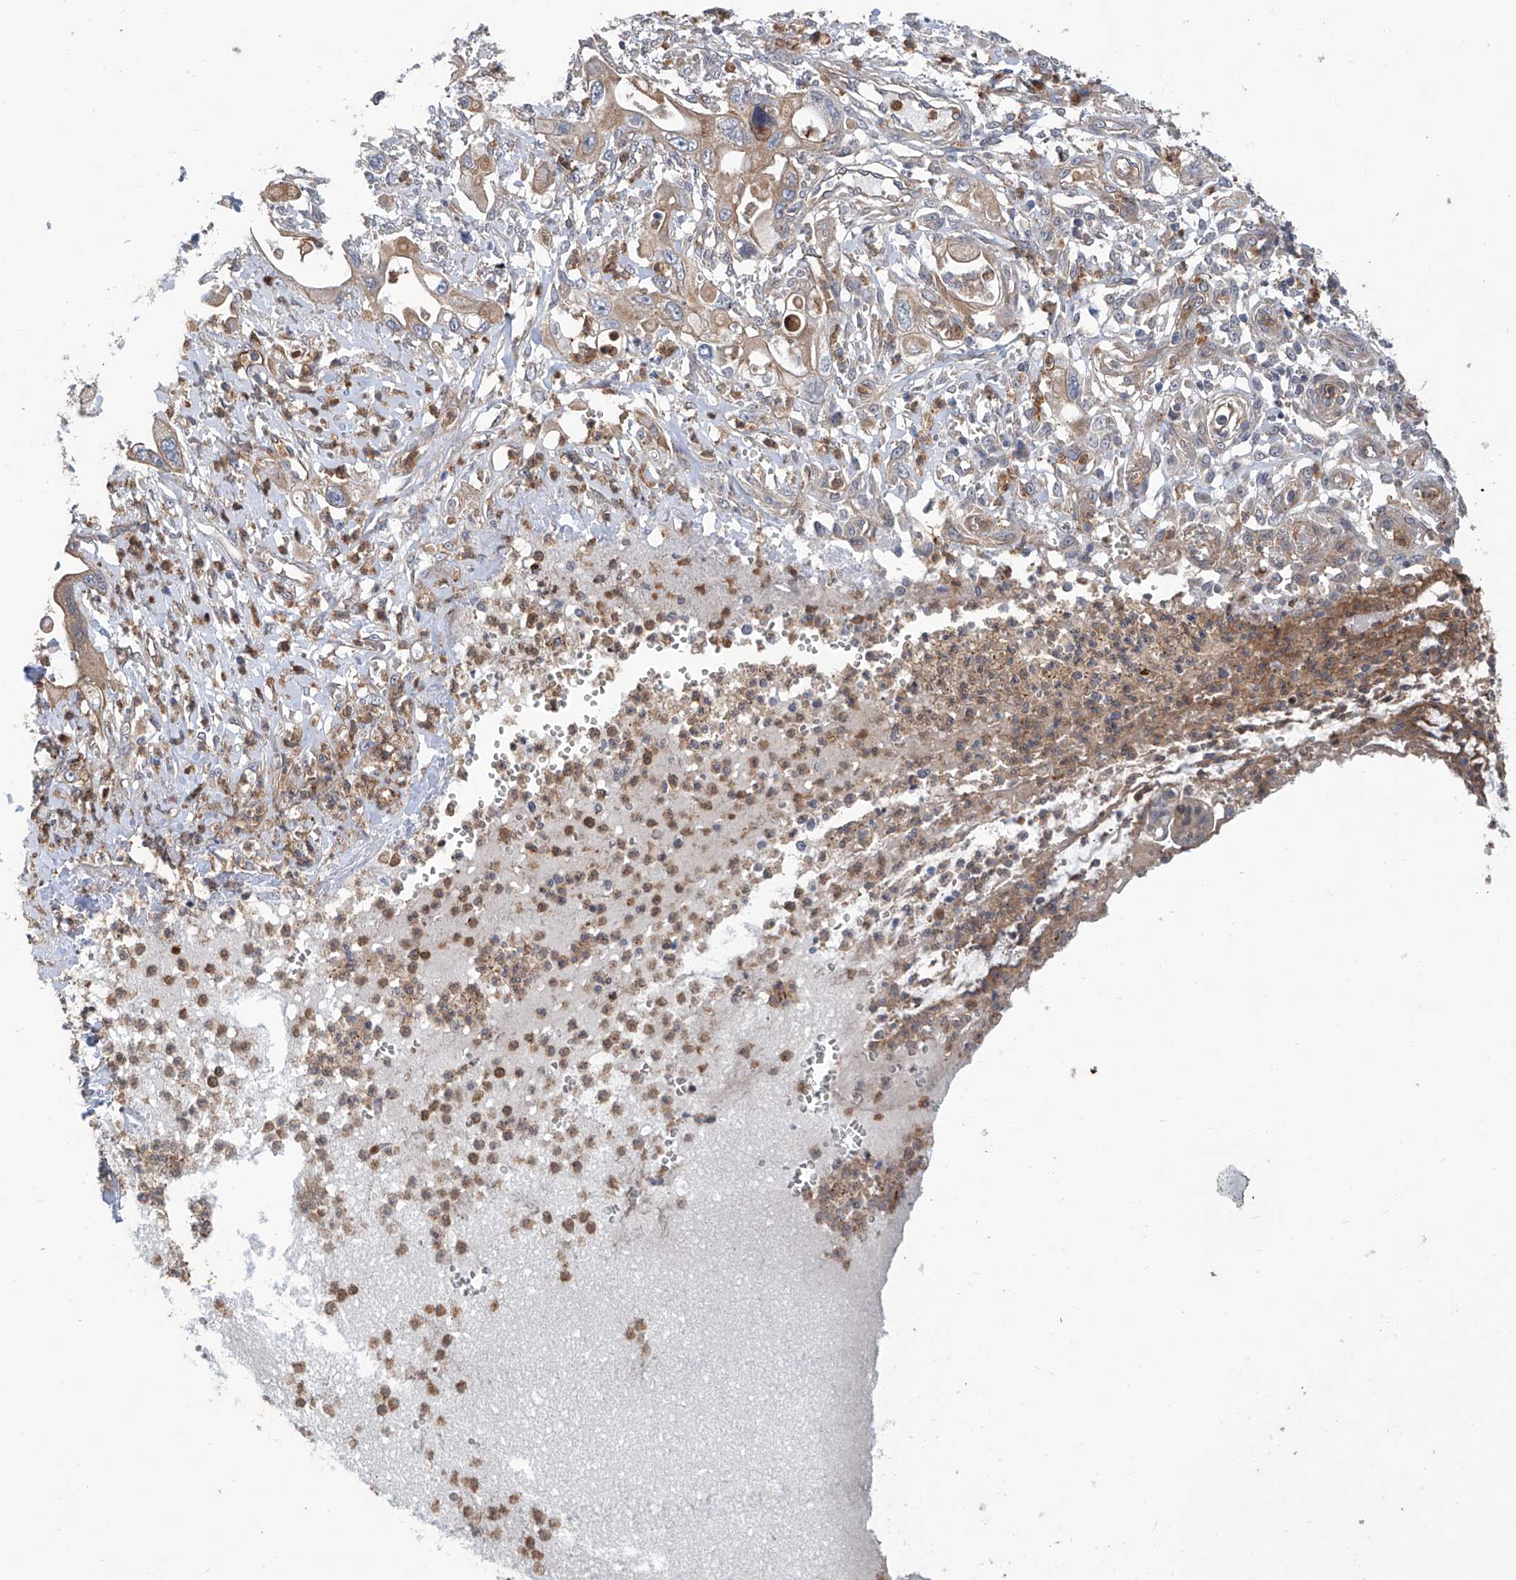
{"staining": {"intensity": "weak", "quantity": ">75%", "location": "cytoplasmic/membranous"}, "tissue": "pancreatic cancer", "cell_type": "Tumor cells", "image_type": "cancer", "snomed": [{"axis": "morphology", "description": "Adenocarcinoma, NOS"}, {"axis": "topography", "description": "Pancreas"}], "caption": "An immunohistochemistry image of neoplastic tissue is shown. Protein staining in brown labels weak cytoplasmic/membranous positivity in pancreatic adenocarcinoma within tumor cells.", "gene": "EIF2D", "patient": {"sex": "male", "age": 68}}